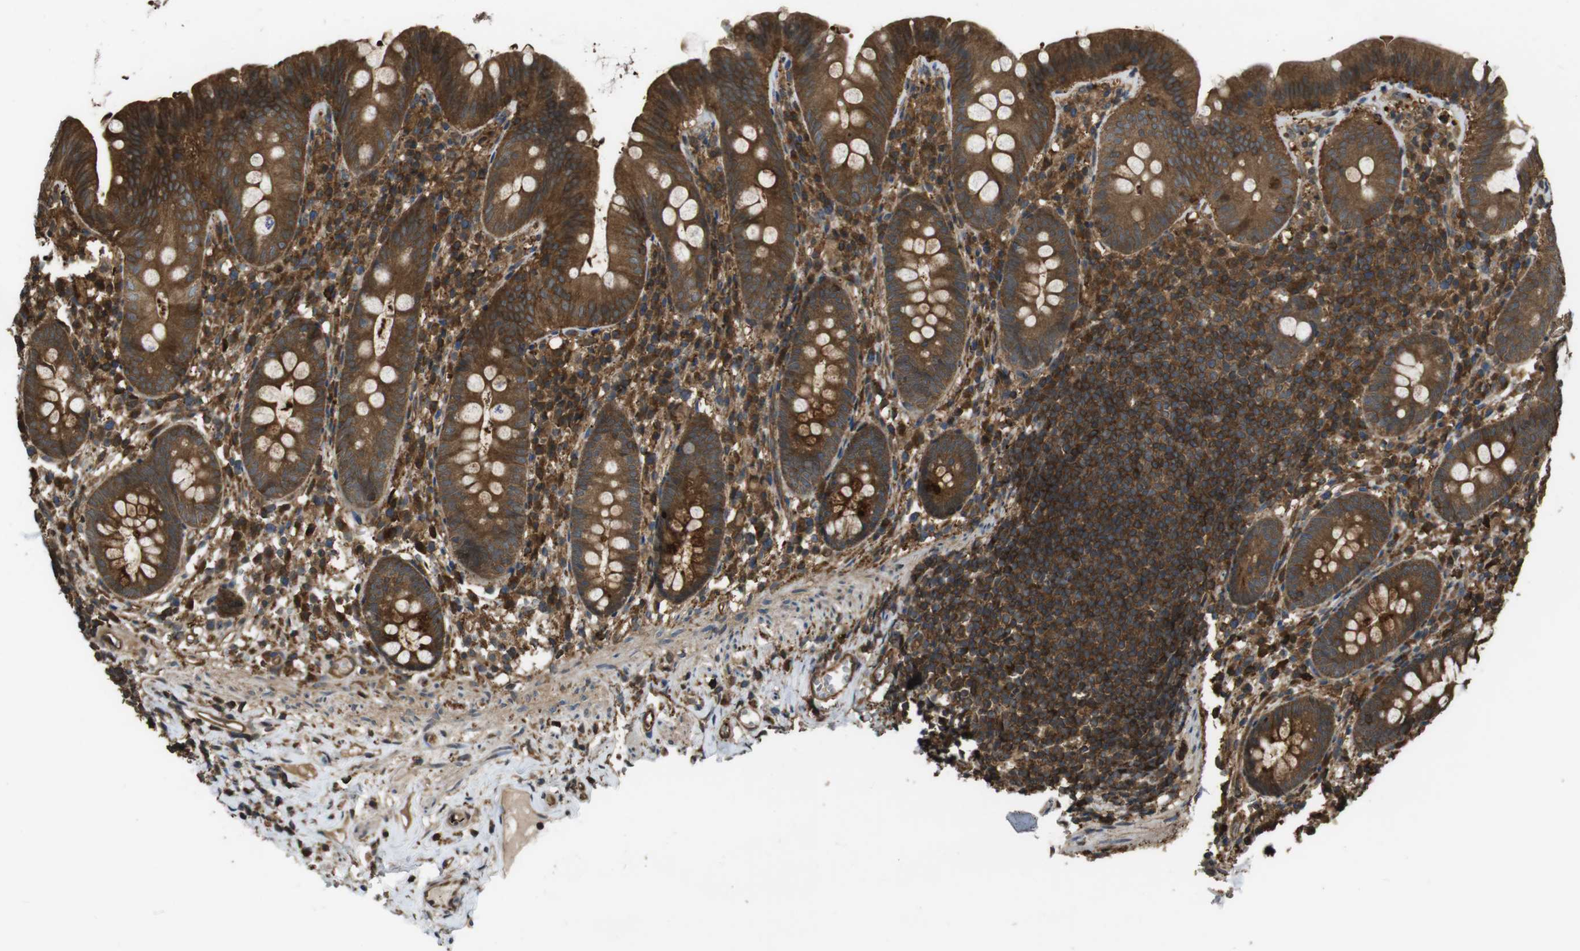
{"staining": {"intensity": "strong", "quantity": ">75%", "location": "cytoplasmic/membranous"}, "tissue": "appendix", "cell_type": "Glandular cells", "image_type": "normal", "snomed": [{"axis": "morphology", "description": "Normal tissue, NOS"}, {"axis": "topography", "description": "Appendix"}], "caption": "A brown stain highlights strong cytoplasmic/membranous staining of a protein in glandular cells of benign appendix.", "gene": "ARHGDIA", "patient": {"sex": "male", "age": 52}}